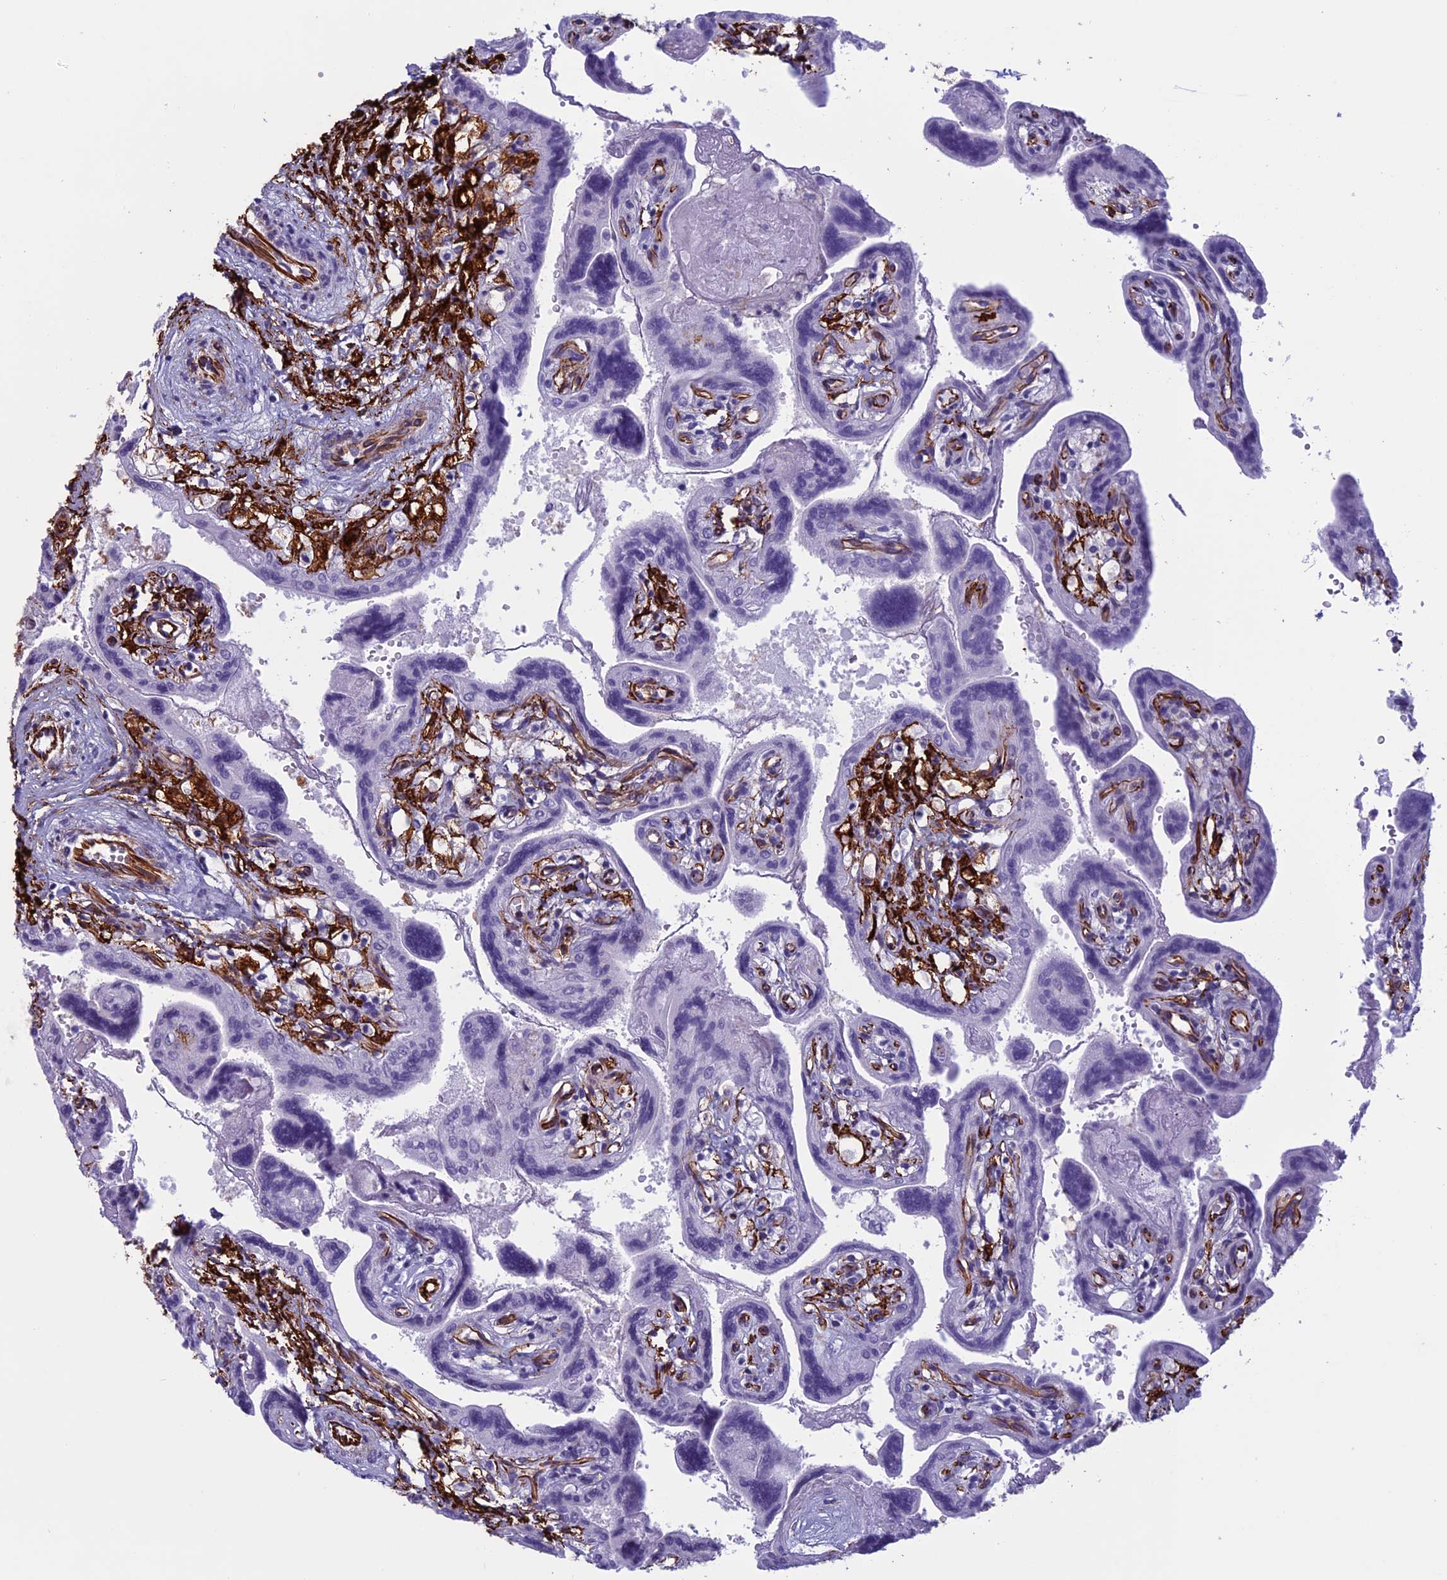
{"staining": {"intensity": "moderate", "quantity": "25%-75%", "location": "cytoplasmic/membranous"}, "tissue": "placenta", "cell_type": "Trophoblastic cells", "image_type": "normal", "snomed": [{"axis": "morphology", "description": "Normal tissue, NOS"}, {"axis": "topography", "description": "Placenta"}], "caption": "This micrograph exhibits IHC staining of unremarkable human placenta, with medium moderate cytoplasmic/membranous expression in approximately 25%-75% of trophoblastic cells.", "gene": "ANGPTL2", "patient": {"sex": "female", "age": 37}}